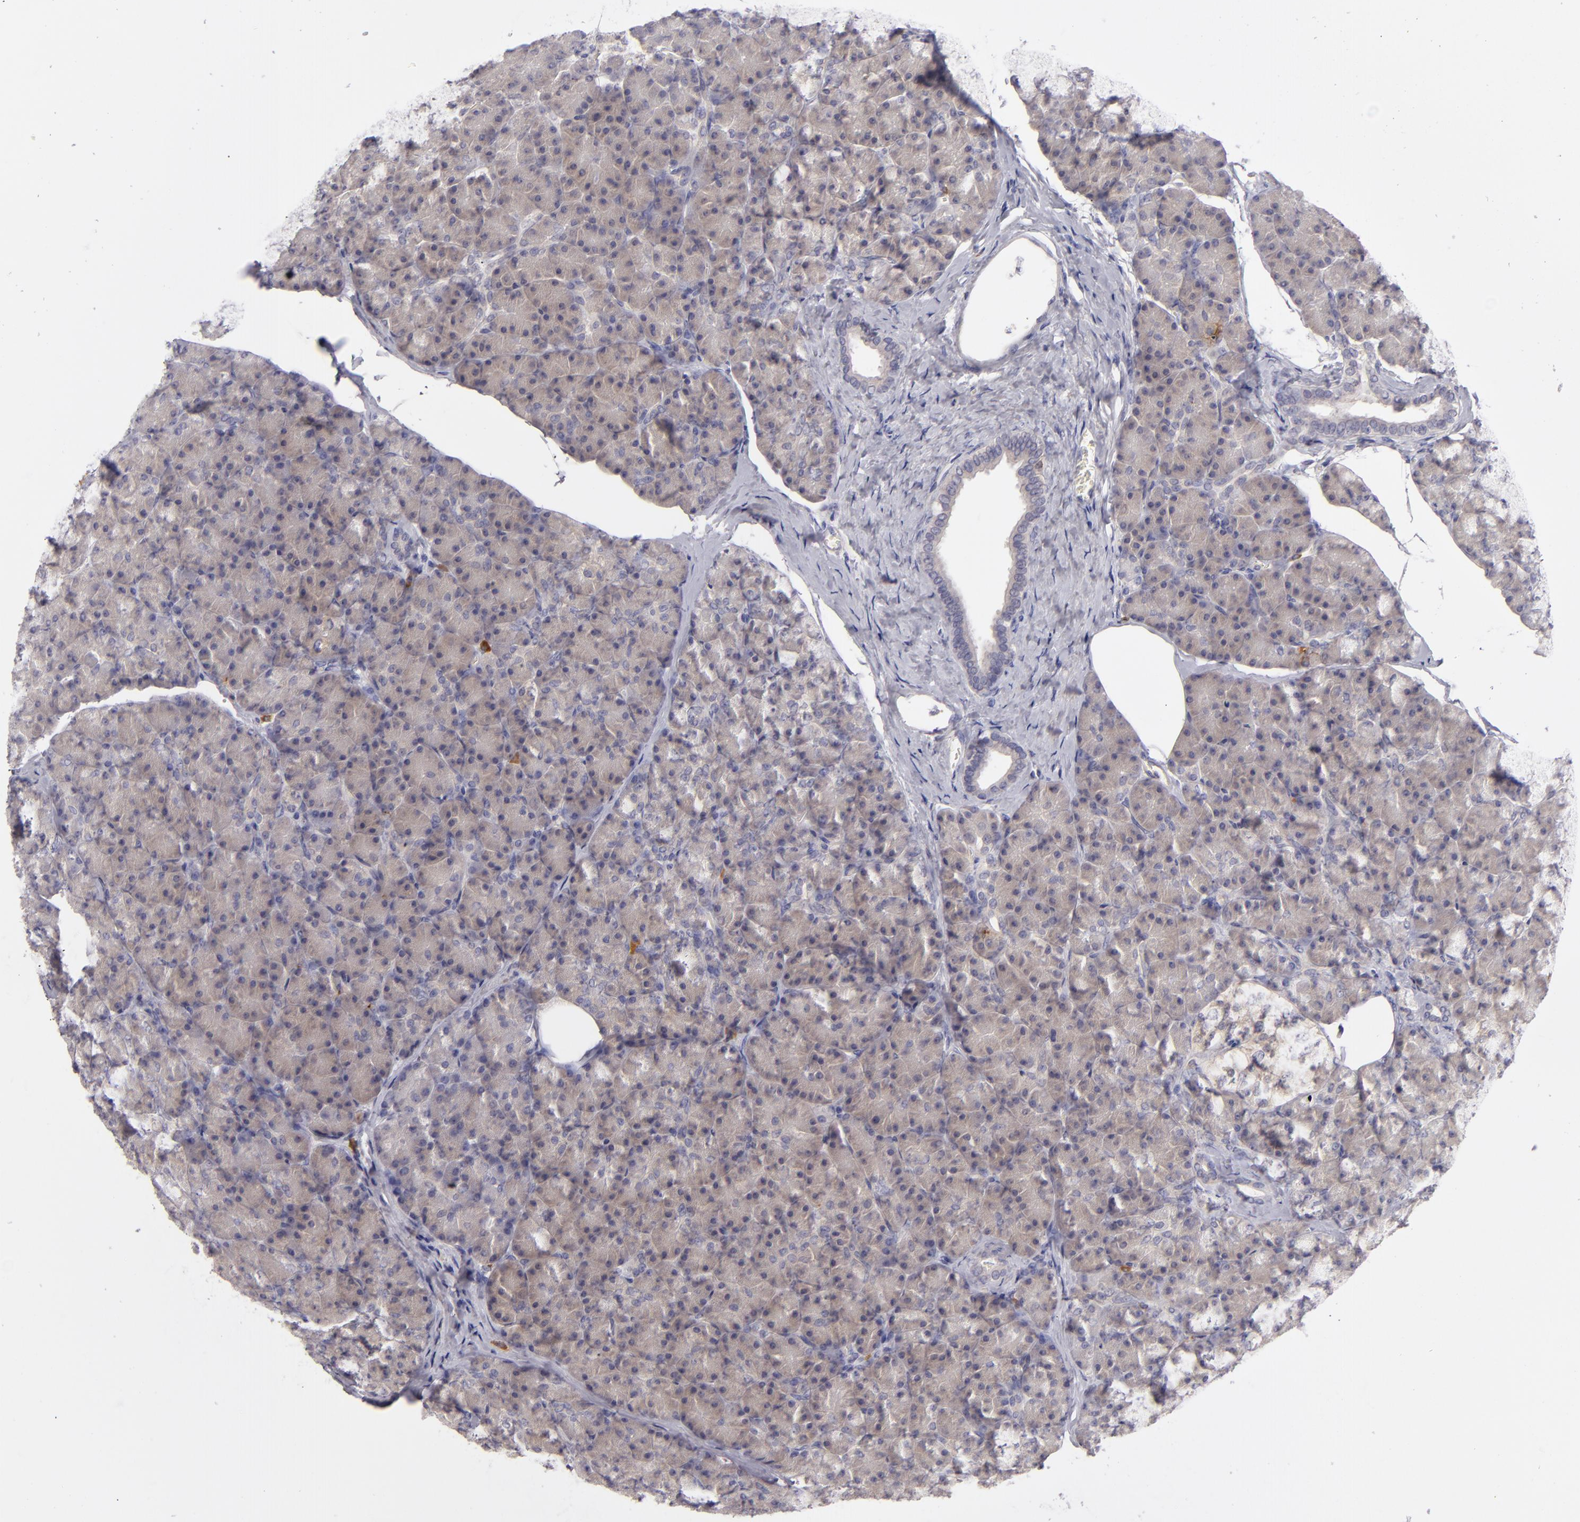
{"staining": {"intensity": "weak", "quantity": "25%-75%", "location": "cytoplasmic/membranous"}, "tissue": "pancreas", "cell_type": "Exocrine glandular cells", "image_type": "normal", "snomed": [{"axis": "morphology", "description": "Normal tissue, NOS"}, {"axis": "topography", "description": "Pancreas"}], "caption": "A brown stain shows weak cytoplasmic/membranous expression of a protein in exocrine glandular cells of benign human pancreas.", "gene": "CD83", "patient": {"sex": "female", "age": 43}}